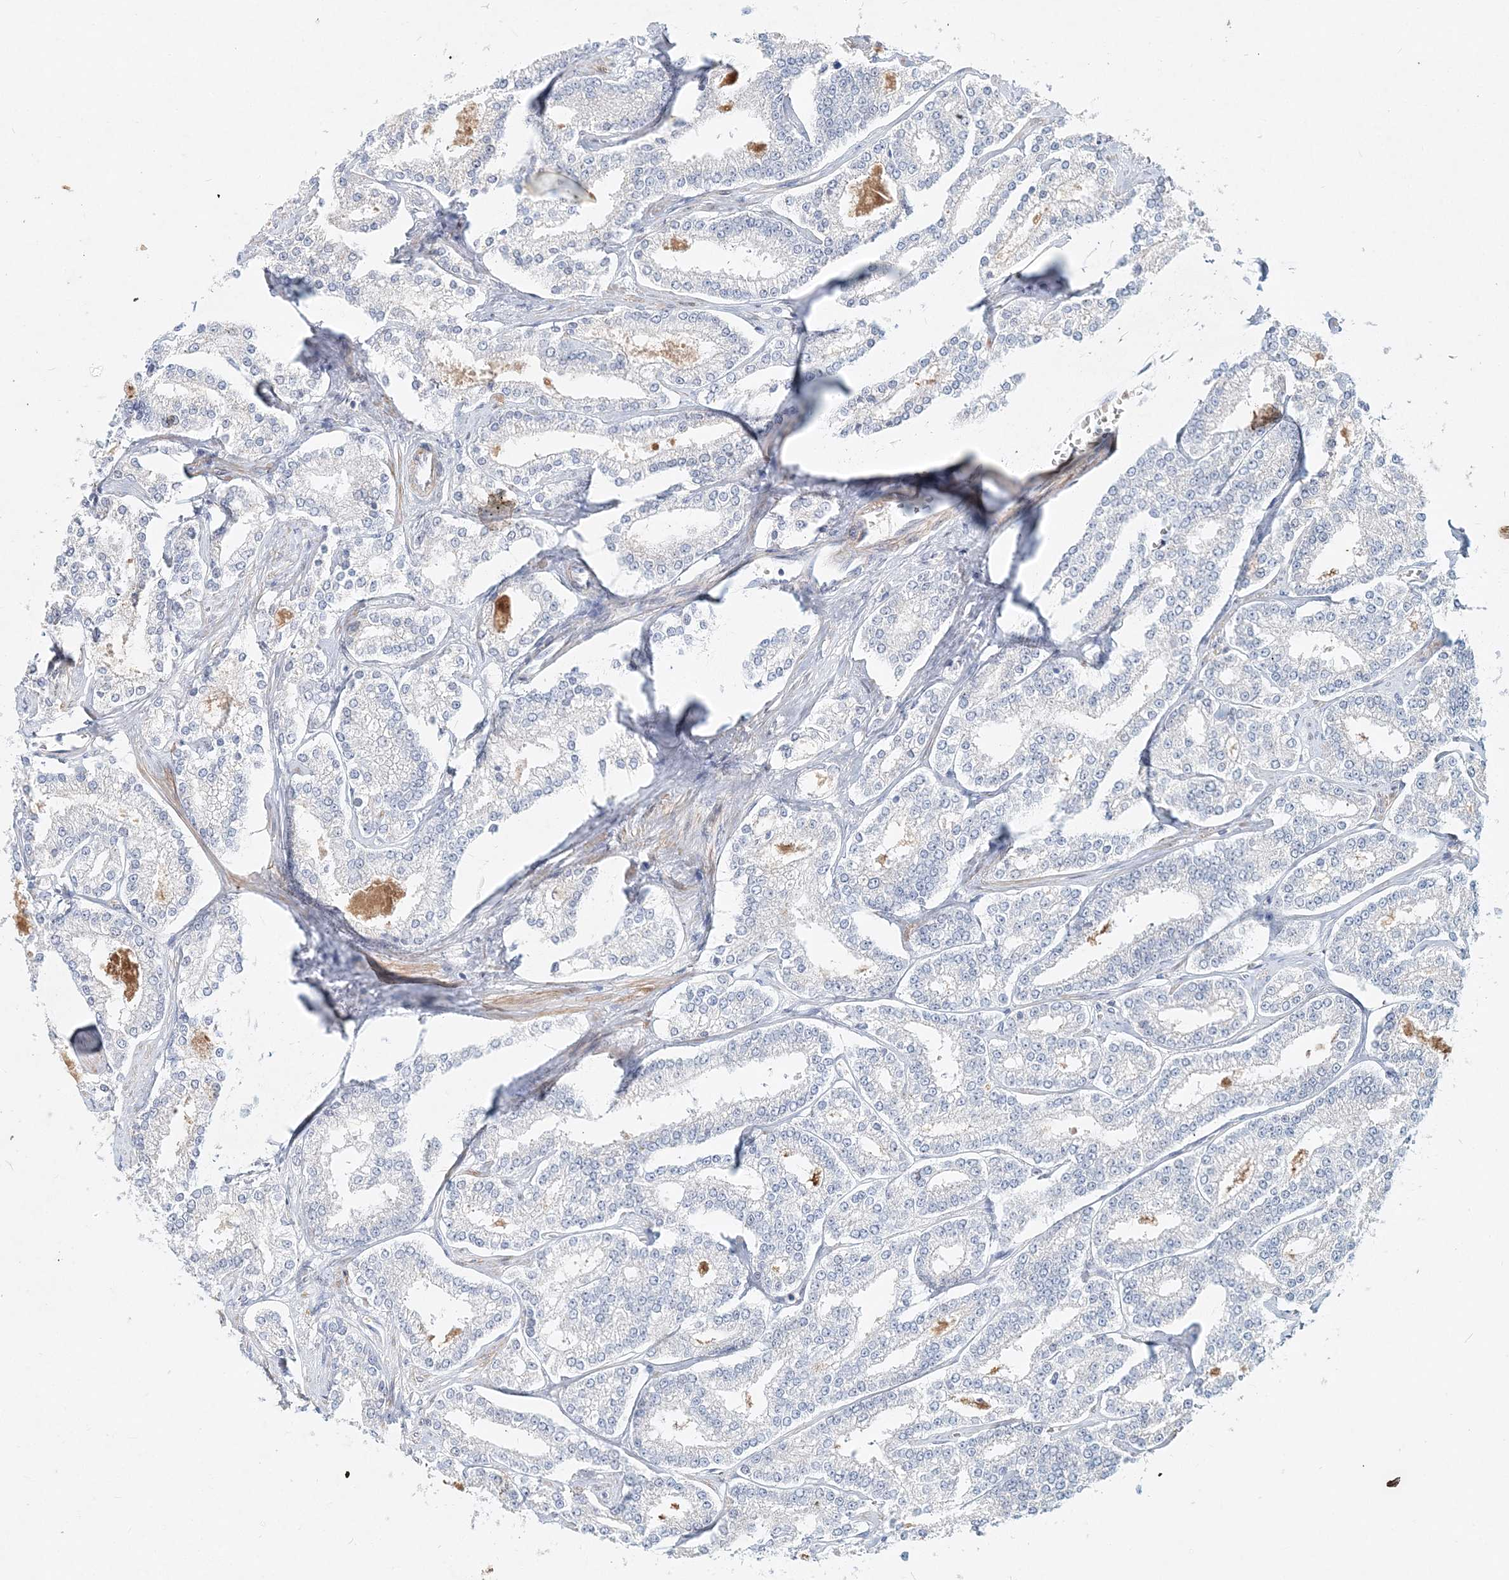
{"staining": {"intensity": "negative", "quantity": "none", "location": "none"}, "tissue": "prostate cancer", "cell_type": "Tumor cells", "image_type": "cancer", "snomed": [{"axis": "morphology", "description": "Normal tissue, NOS"}, {"axis": "morphology", "description": "Adenocarcinoma, High grade"}, {"axis": "topography", "description": "Prostate"}], "caption": "A histopathology image of human prostate cancer is negative for staining in tumor cells.", "gene": "DNAH5", "patient": {"sex": "male", "age": 83}}